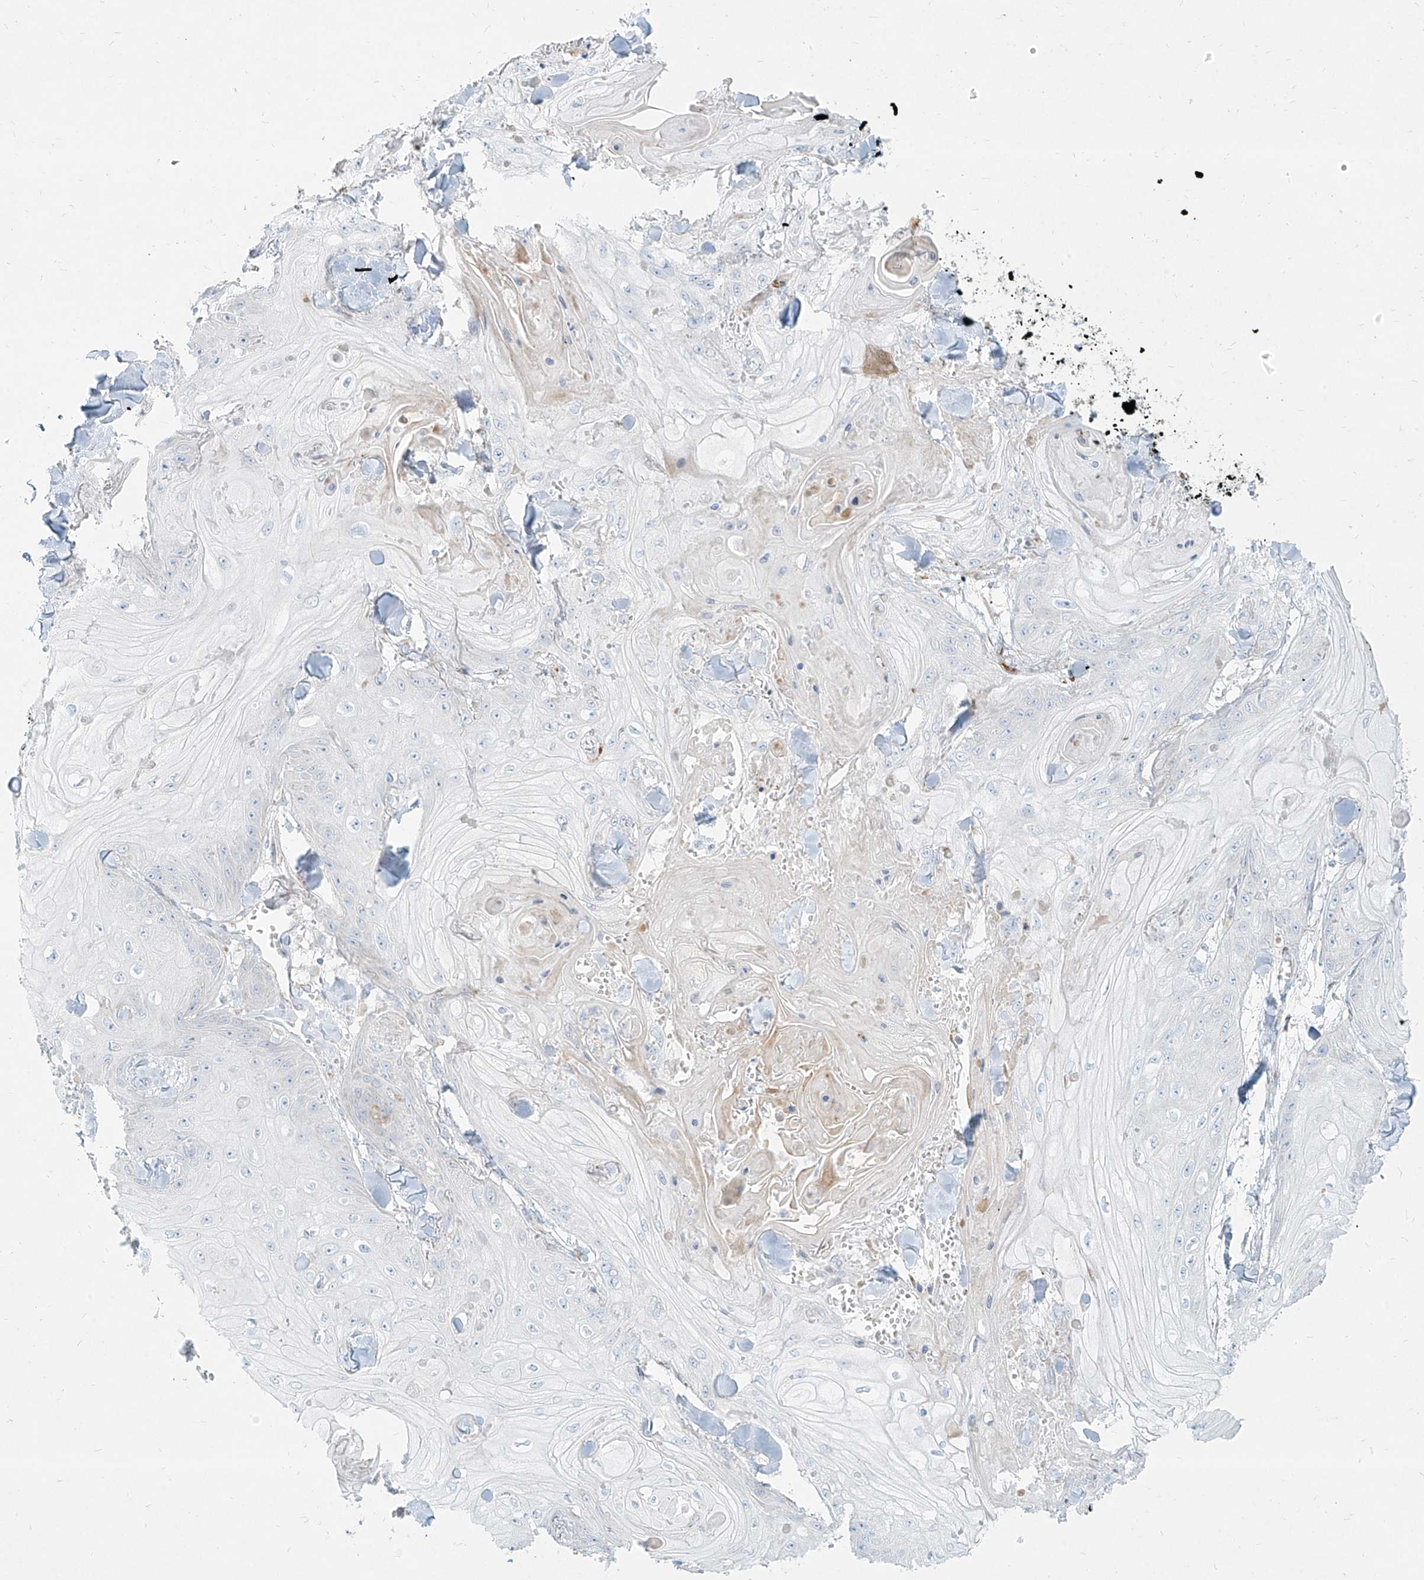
{"staining": {"intensity": "negative", "quantity": "none", "location": "none"}, "tissue": "skin cancer", "cell_type": "Tumor cells", "image_type": "cancer", "snomed": [{"axis": "morphology", "description": "Squamous cell carcinoma, NOS"}, {"axis": "topography", "description": "Skin"}], "caption": "An image of skin cancer (squamous cell carcinoma) stained for a protein demonstrates no brown staining in tumor cells. Brightfield microscopy of immunohistochemistry (IHC) stained with DAB (brown) and hematoxylin (blue), captured at high magnification.", "gene": "MTX2", "patient": {"sex": "male", "age": 74}}